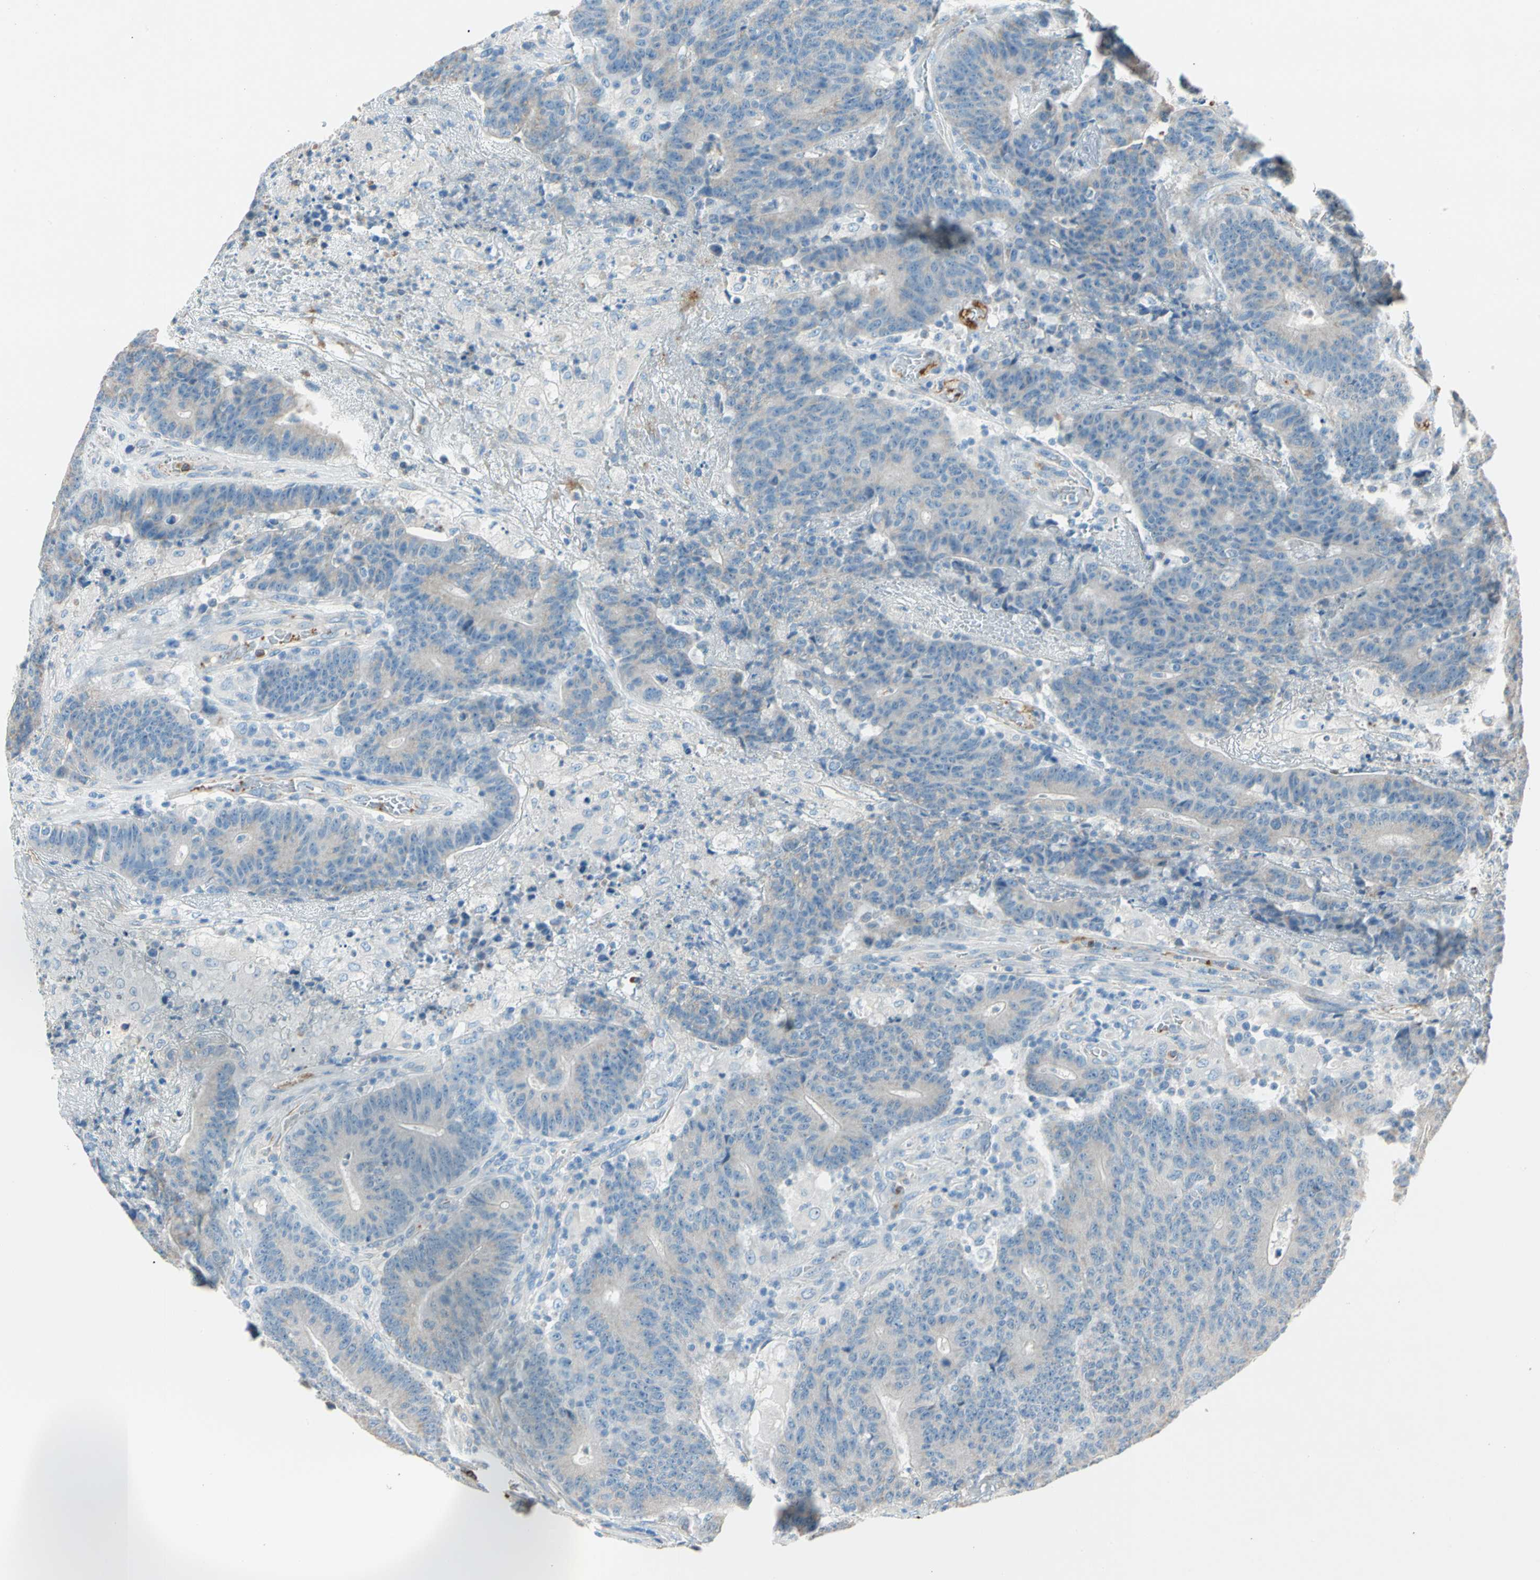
{"staining": {"intensity": "moderate", "quantity": "25%-75%", "location": "cytoplasmic/membranous"}, "tissue": "colorectal cancer", "cell_type": "Tumor cells", "image_type": "cancer", "snomed": [{"axis": "morphology", "description": "Normal tissue, NOS"}, {"axis": "morphology", "description": "Adenocarcinoma, NOS"}, {"axis": "topography", "description": "Colon"}], "caption": "Human colorectal adenocarcinoma stained for a protein (brown) demonstrates moderate cytoplasmic/membranous positive expression in approximately 25%-75% of tumor cells.", "gene": "LY6G6F", "patient": {"sex": "female", "age": 75}}